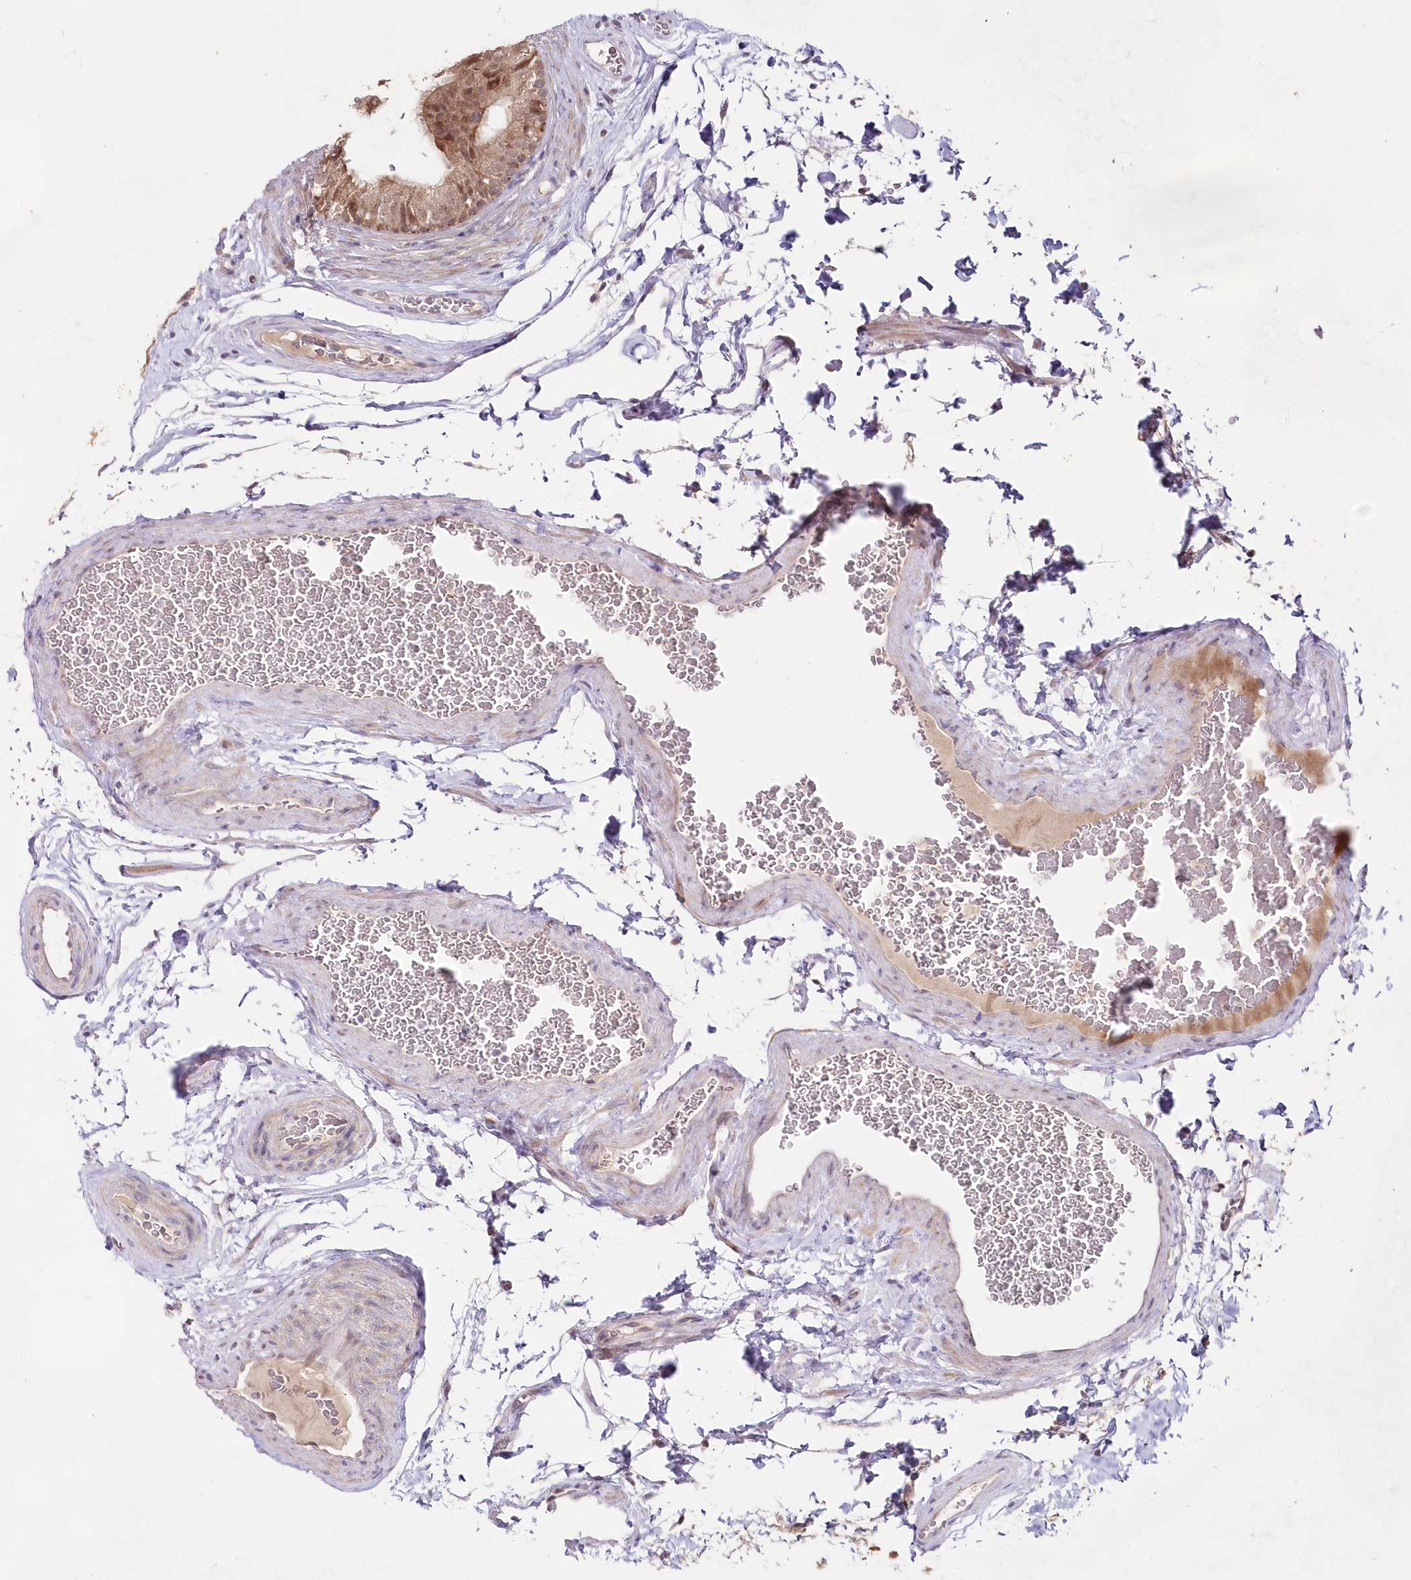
{"staining": {"intensity": "moderate", "quantity": ">75%", "location": "cytoplasmic/membranous"}, "tissue": "epididymis", "cell_type": "Glandular cells", "image_type": "normal", "snomed": [{"axis": "morphology", "description": "Normal tissue, NOS"}, {"axis": "topography", "description": "Epididymis"}], "caption": "A high-resolution micrograph shows IHC staining of normal epididymis, which shows moderate cytoplasmic/membranous expression in about >75% of glandular cells.", "gene": "IMPA1", "patient": {"sex": "male", "age": 36}}